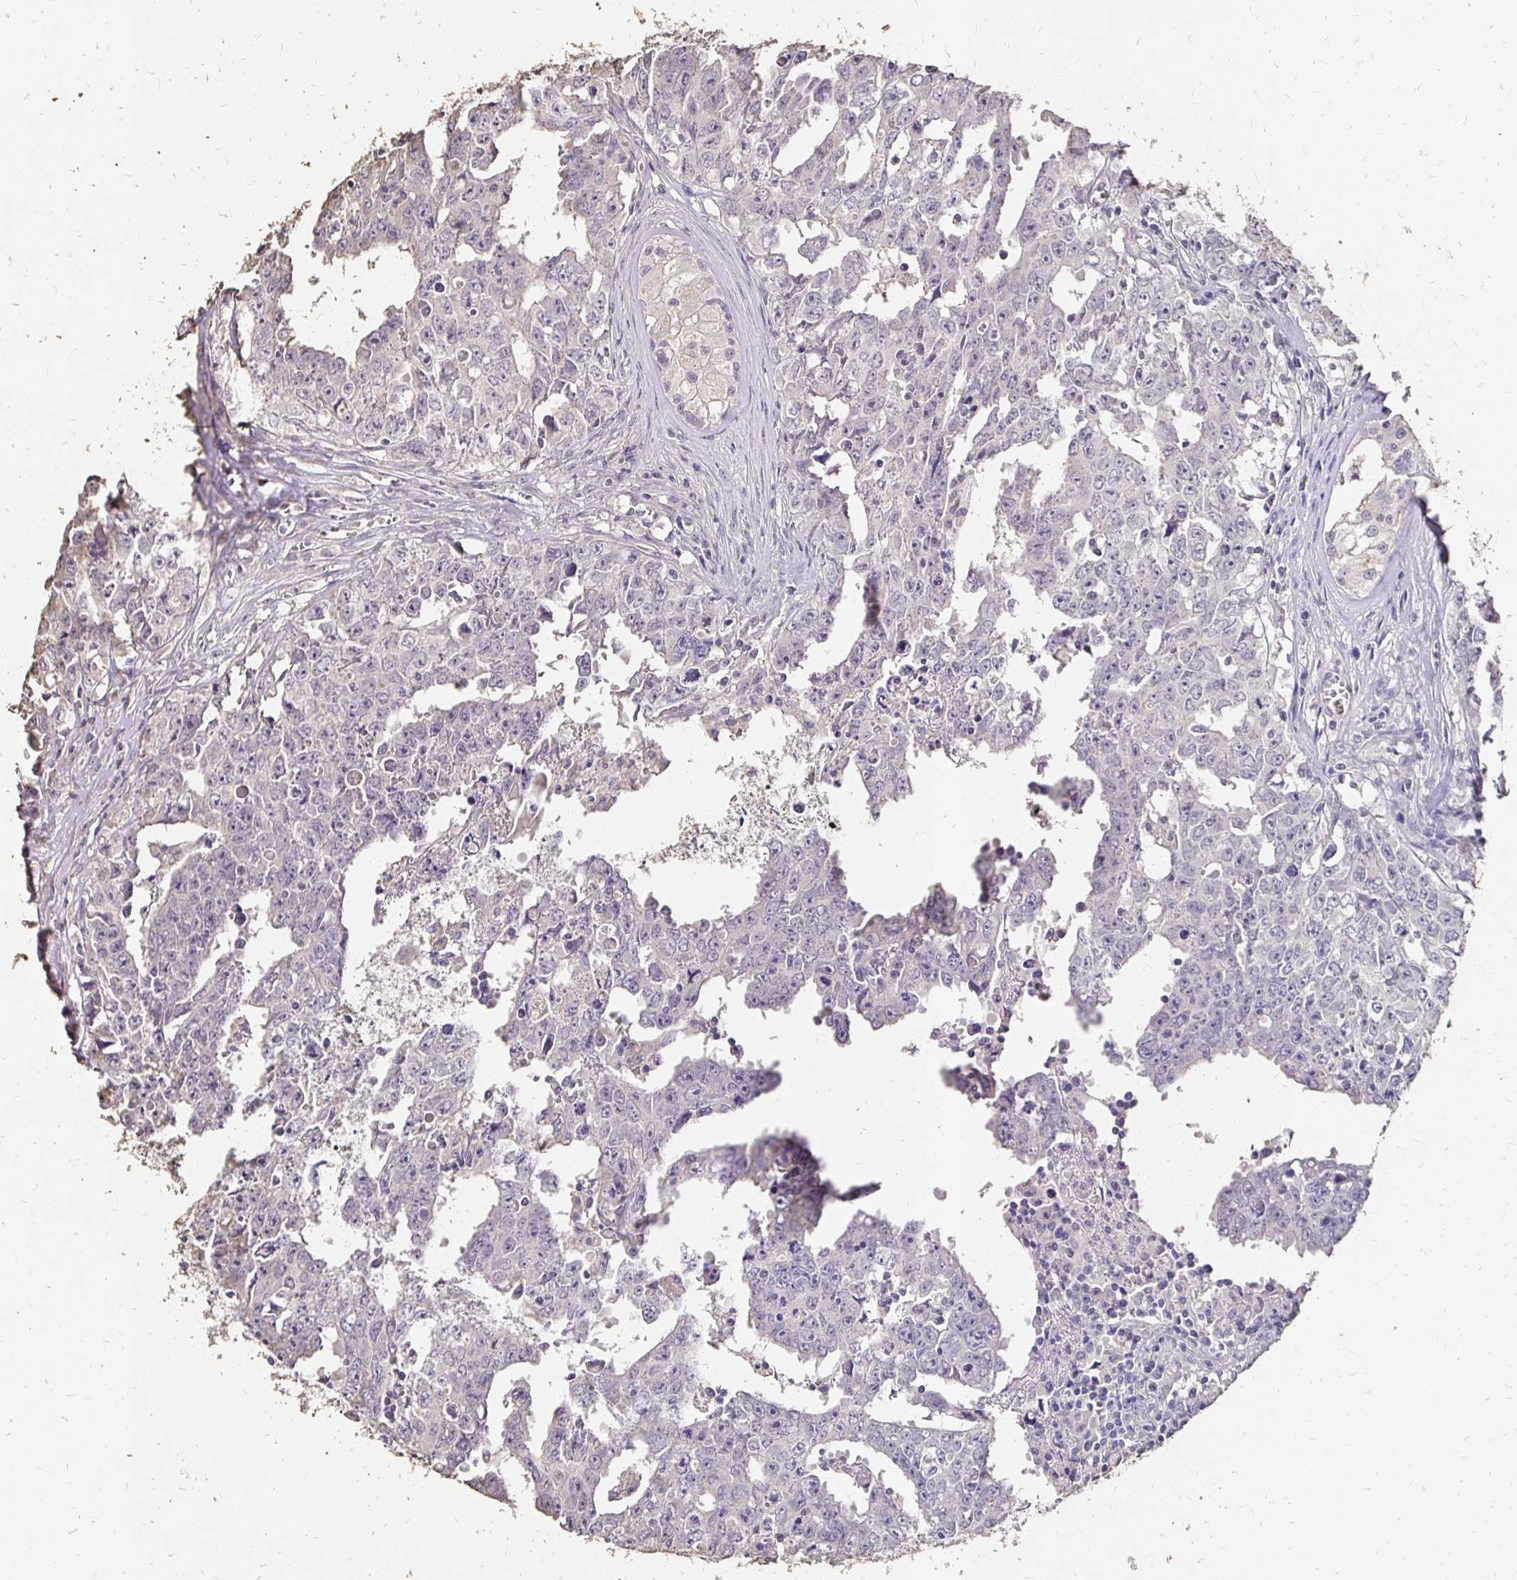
{"staining": {"intensity": "negative", "quantity": "none", "location": "none"}, "tissue": "testis cancer", "cell_type": "Tumor cells", "image_type": "cancer", "snomed": [{"axis": "morphology", "description": "Carcinoma, Embryonal, NOS"}, {"axis": "topography", "description": "Testis"}], "caption": "Immunohistochemistry of testis cancer demonstrates no expression in tumor cells. (Stains: DAB immunohistochemistry (IHC) with hematoxylin counter stain, Microscopy: brightfield microscopy at high magnification).", "gene": "UGT1A6", "patient": {"sex": "male", "age": 22}}